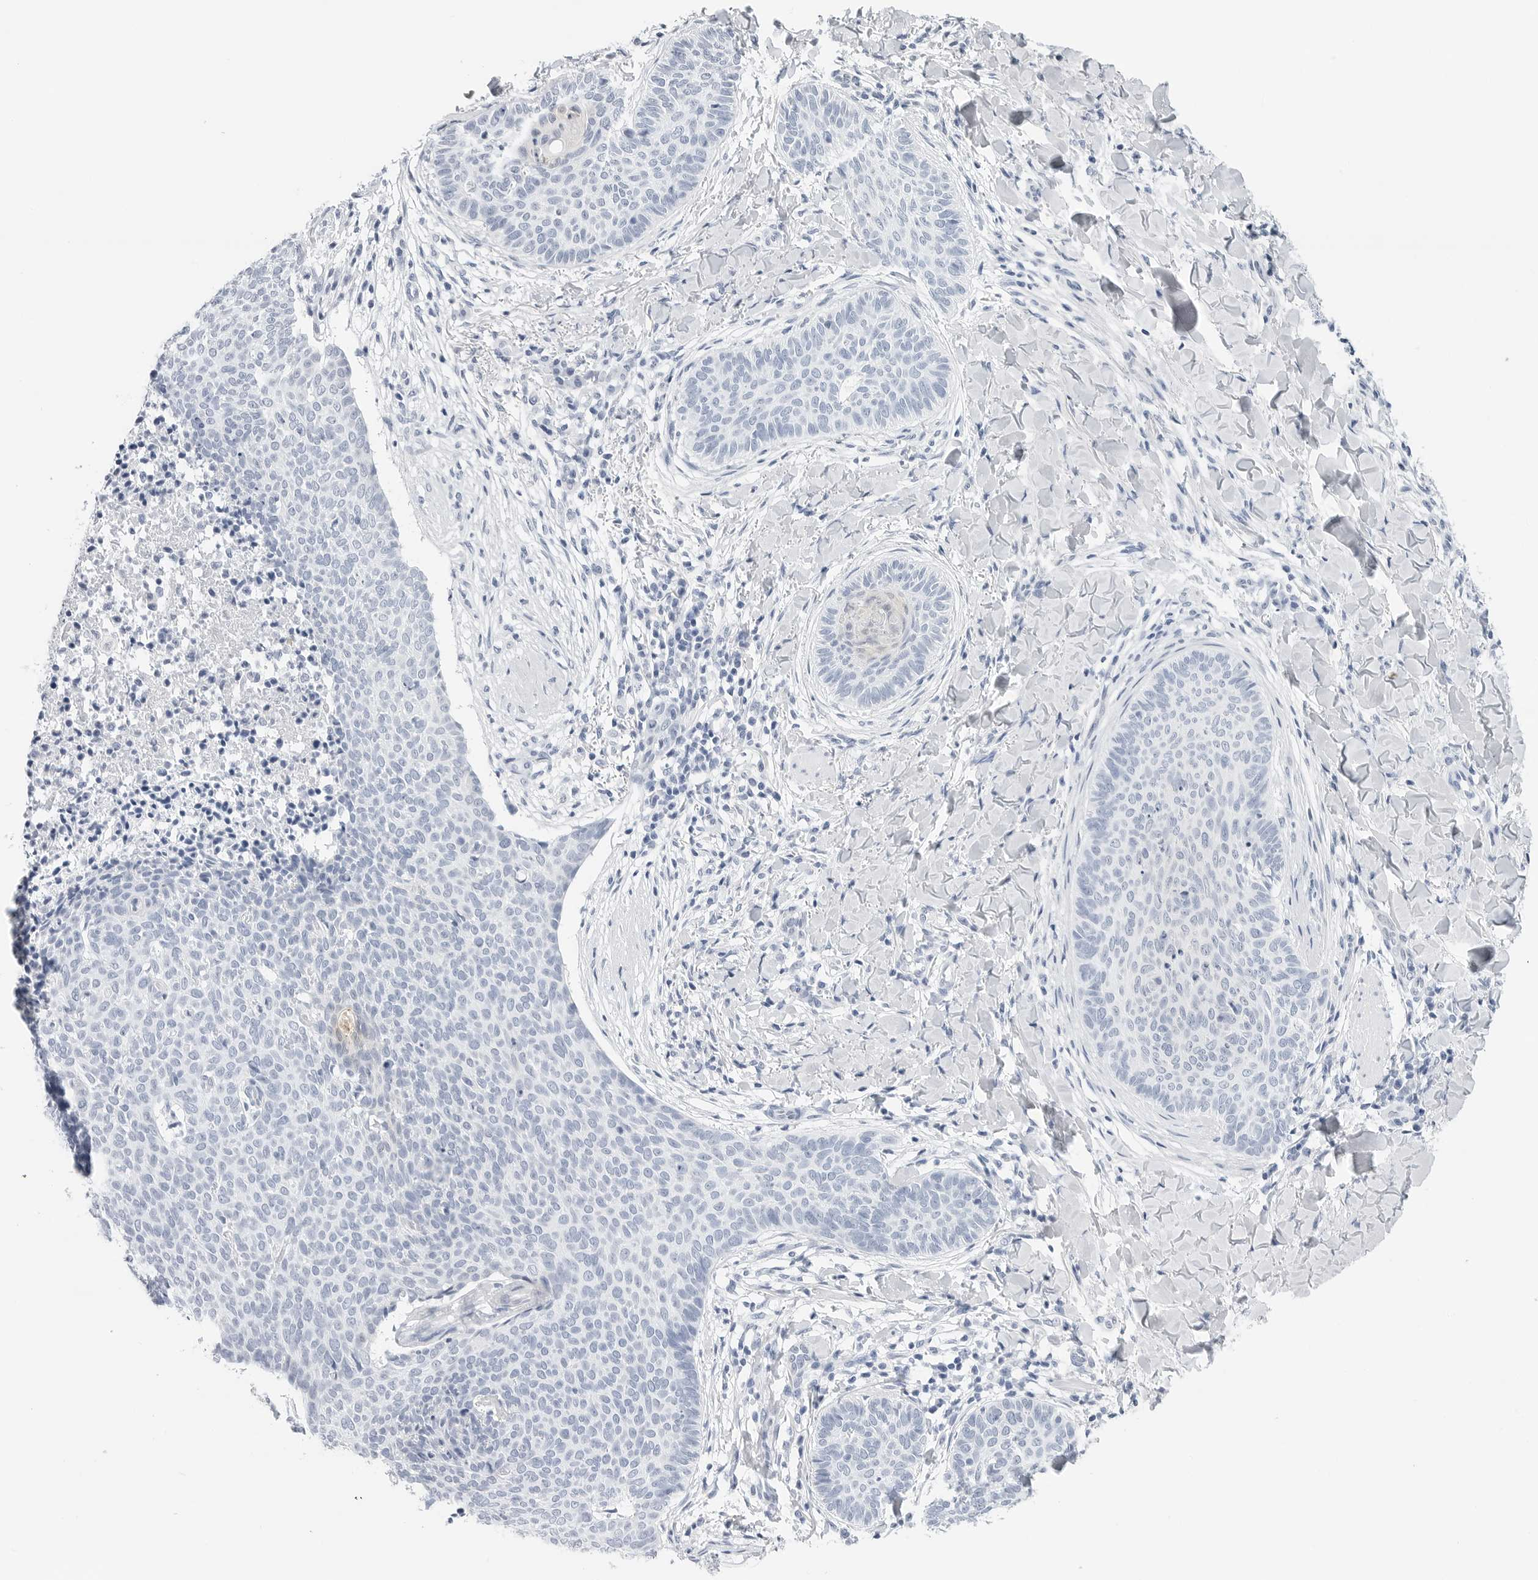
{"staining": {"intensity": "negative", "quantity": "none", "location": "none"}, "tissue": "skin cancer", "cell_type": "Tumor cells", "image_type": "cancer", "snomed": [{"axis": "morphology", "description": "Normal tissue, NOS"}, {"axis": "morphology", "description": "Basal cell carcinoma"}, {"axis": "topography", "description": "Skin"}], "caption": "Micrograph shows no significant protein staining in tumor cells of basal cell carcinoma (skin).", "gene": "SLC19A1", "patient": {"sex": "male", "age": 50}}